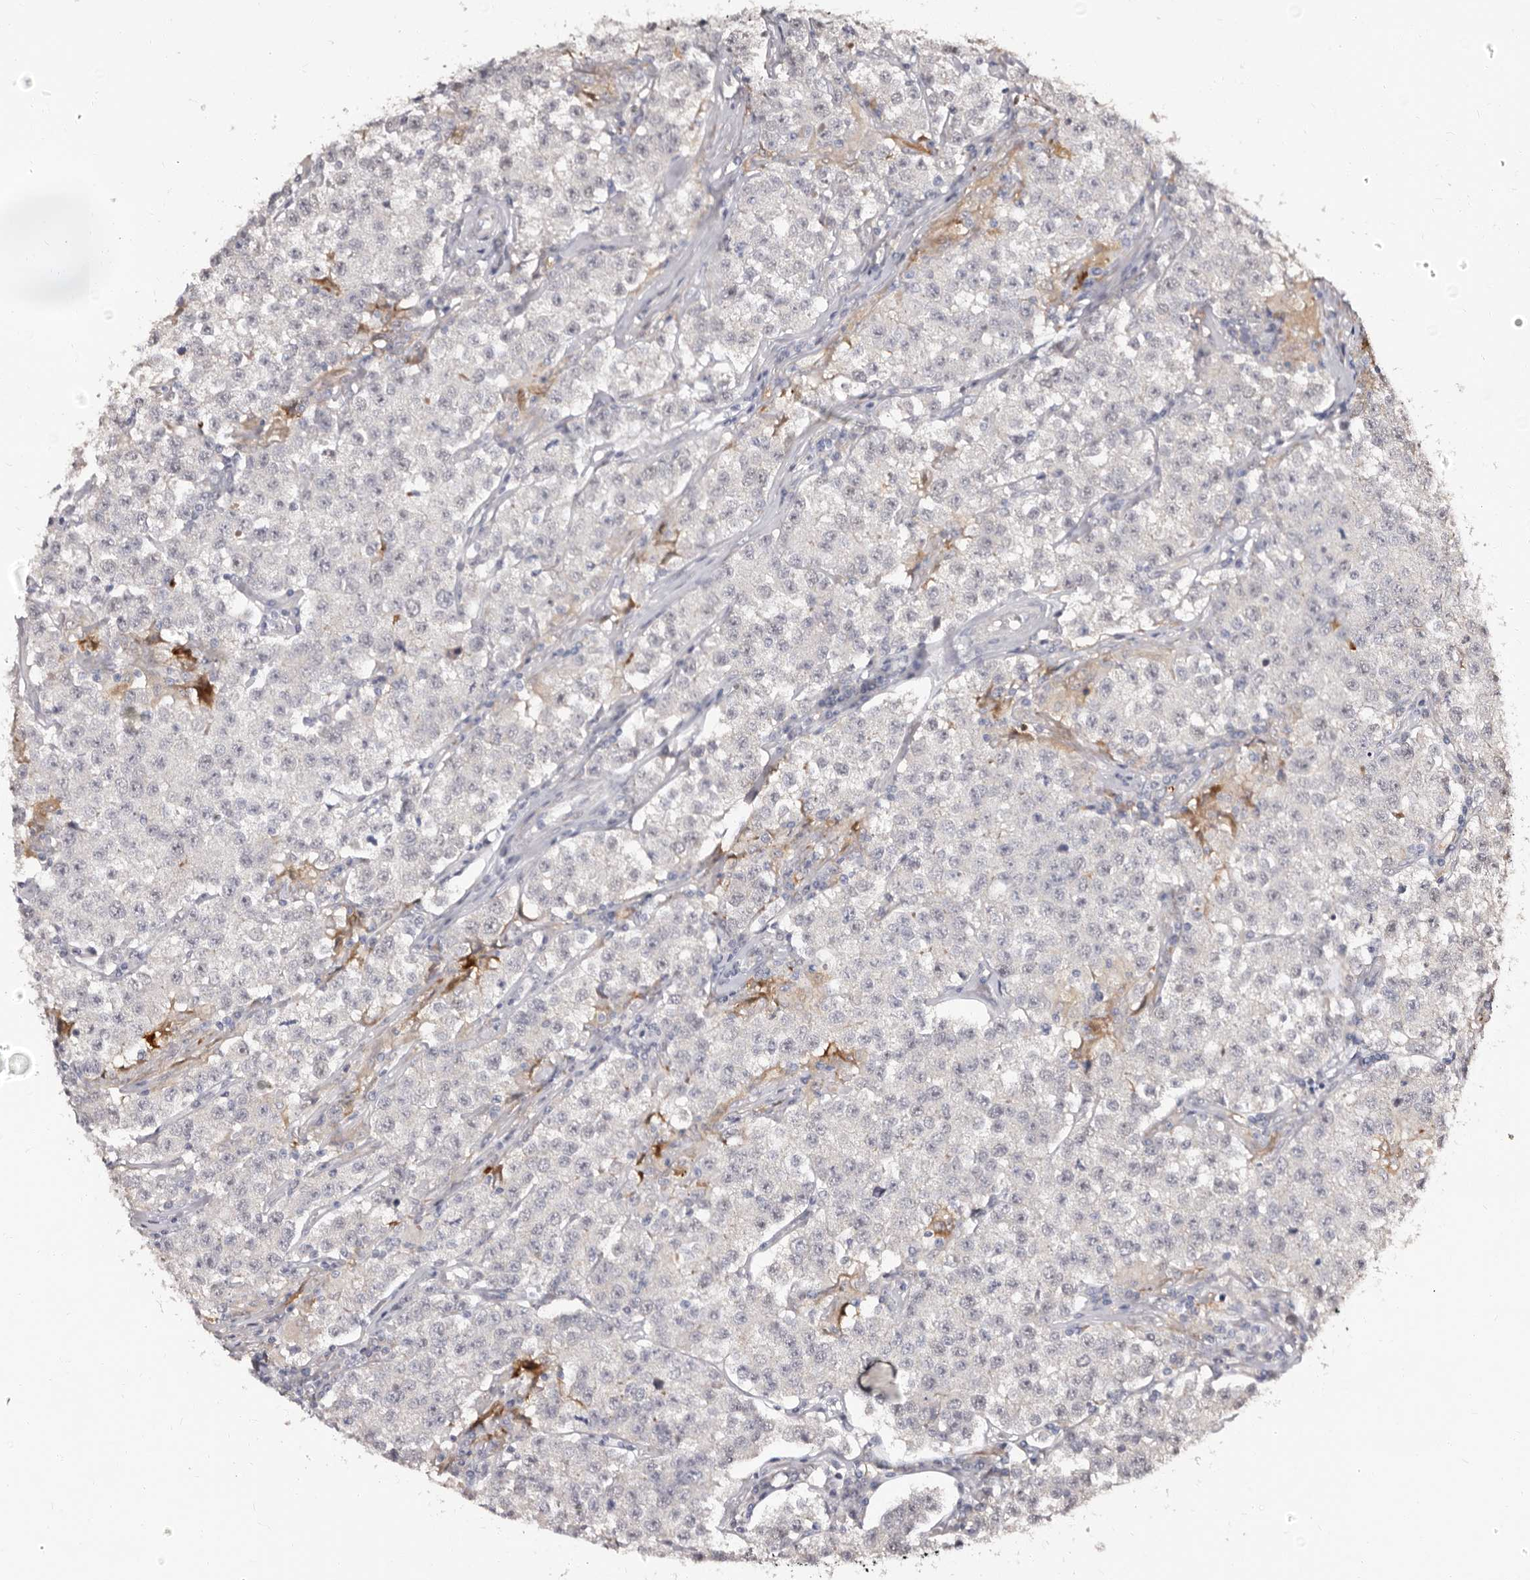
{"staining": {"intensity": "negative", "quantity": "none", "location": "none"}, "tissue": "testis cancer", "cell_type": "Tumor cells", "image_type": "cancer", "snomed": [{"axis": "morphology", "description": "Seminoma, NOS"}, {"axis": "morphology", "description": "Carcinoma, Embryonal, NOS"}, {"axis": "topography", "description": "Testis"}], "caption": "This is an IHC image of human testis cancer (embryonal carcinoma). There is no expression in tumor cells.", "gene": "PTAFR", "patient": {"sex": "male", "age": 43}}